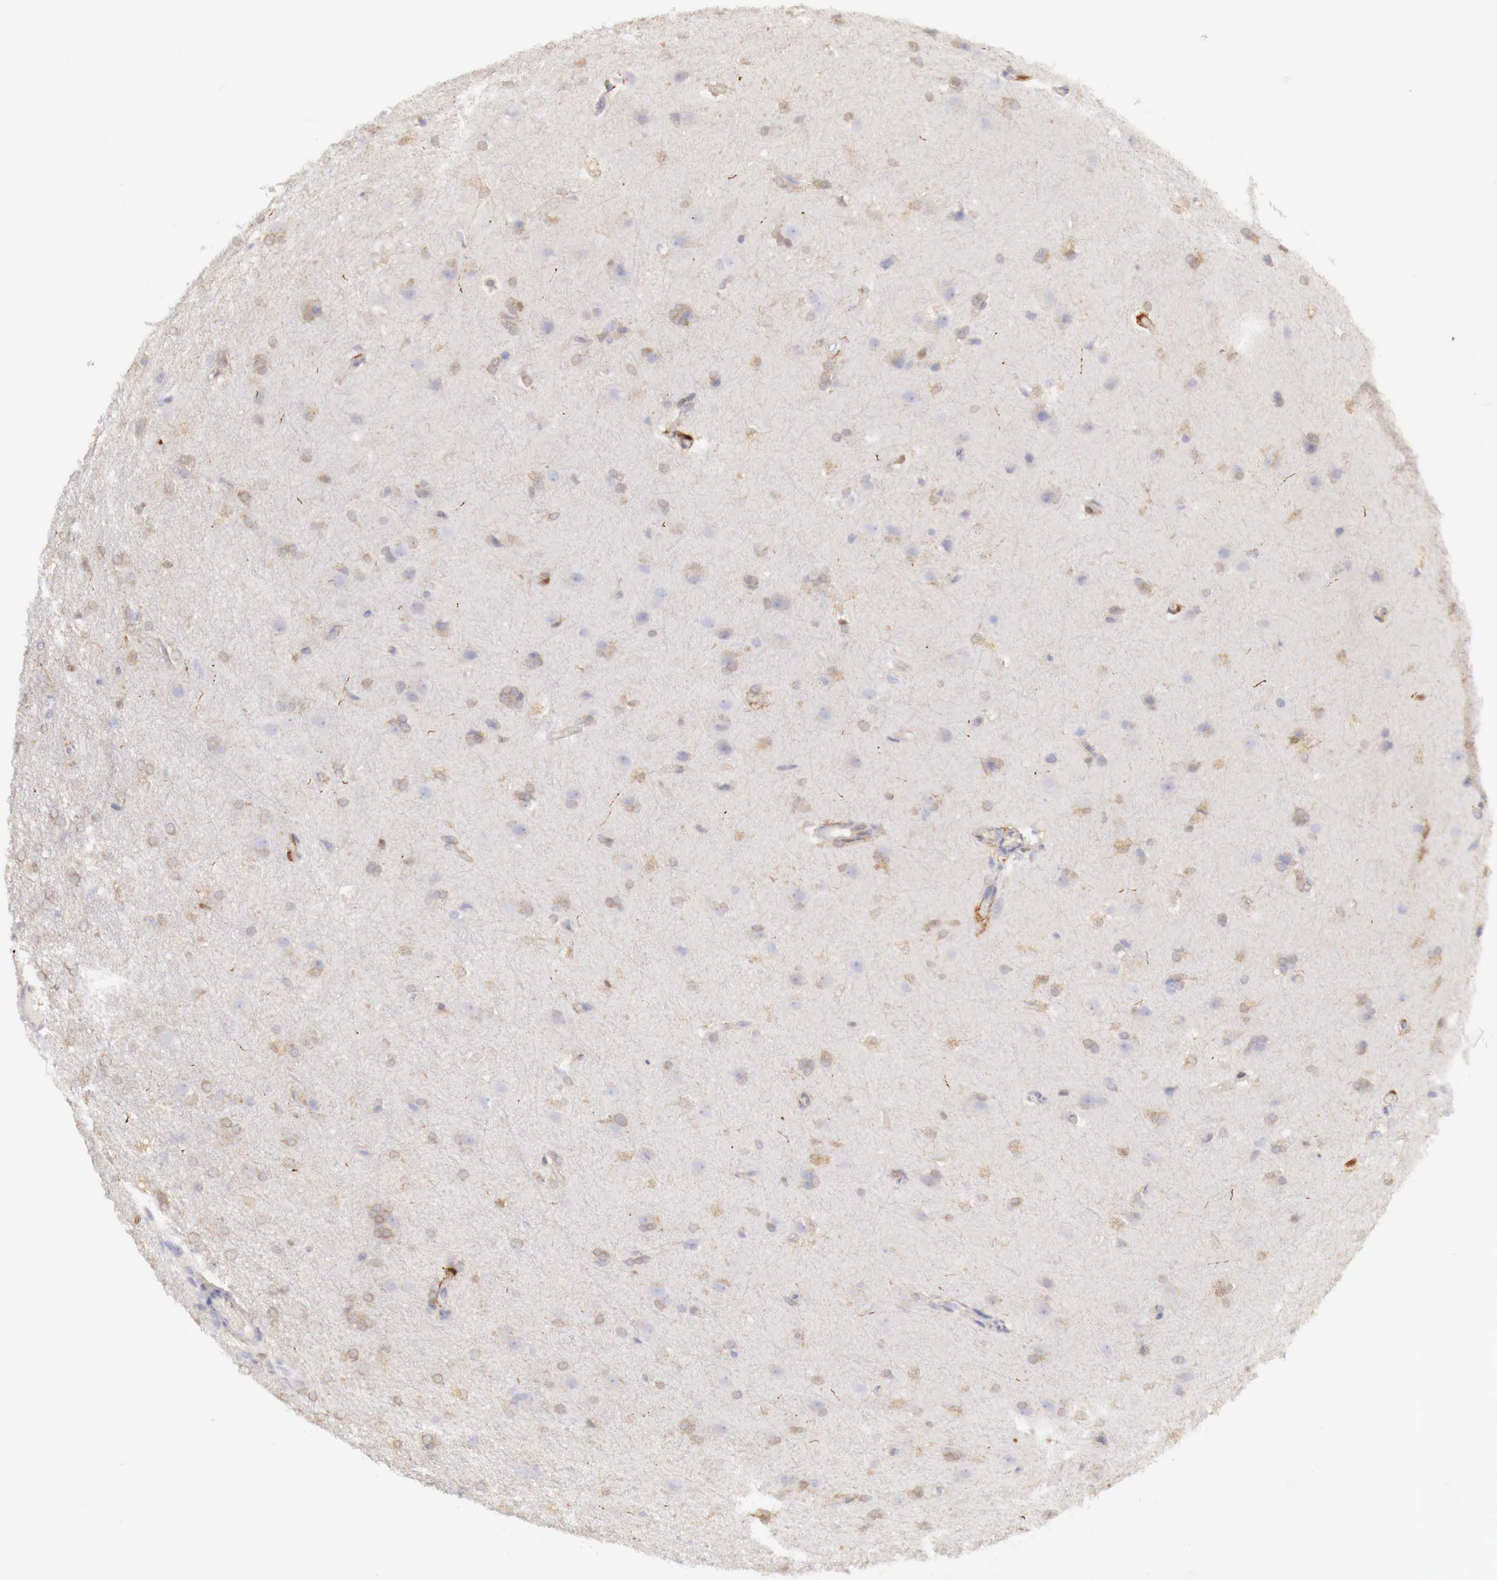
{"staining": {"intensity": "weak", "quantity": "25%-75%", "location": "cytoplasmic/membranous"}, "tissue": "glioma", "cell_type": "Tumor cells", "image_type": "cancer", "snomed": [{"axis": "morphology", "description": "Glioma, malignant, High grade"}, {"axis": "topography", "description": "Brain"}], "caption": "Malignant glioma (high-grade) stained with IHC displays weak cytoplasmic/membranous positivity in about 25%-75% of tumor cells.", "gene": "RENBP", "patient": {"sex": "male", "age": 68}}